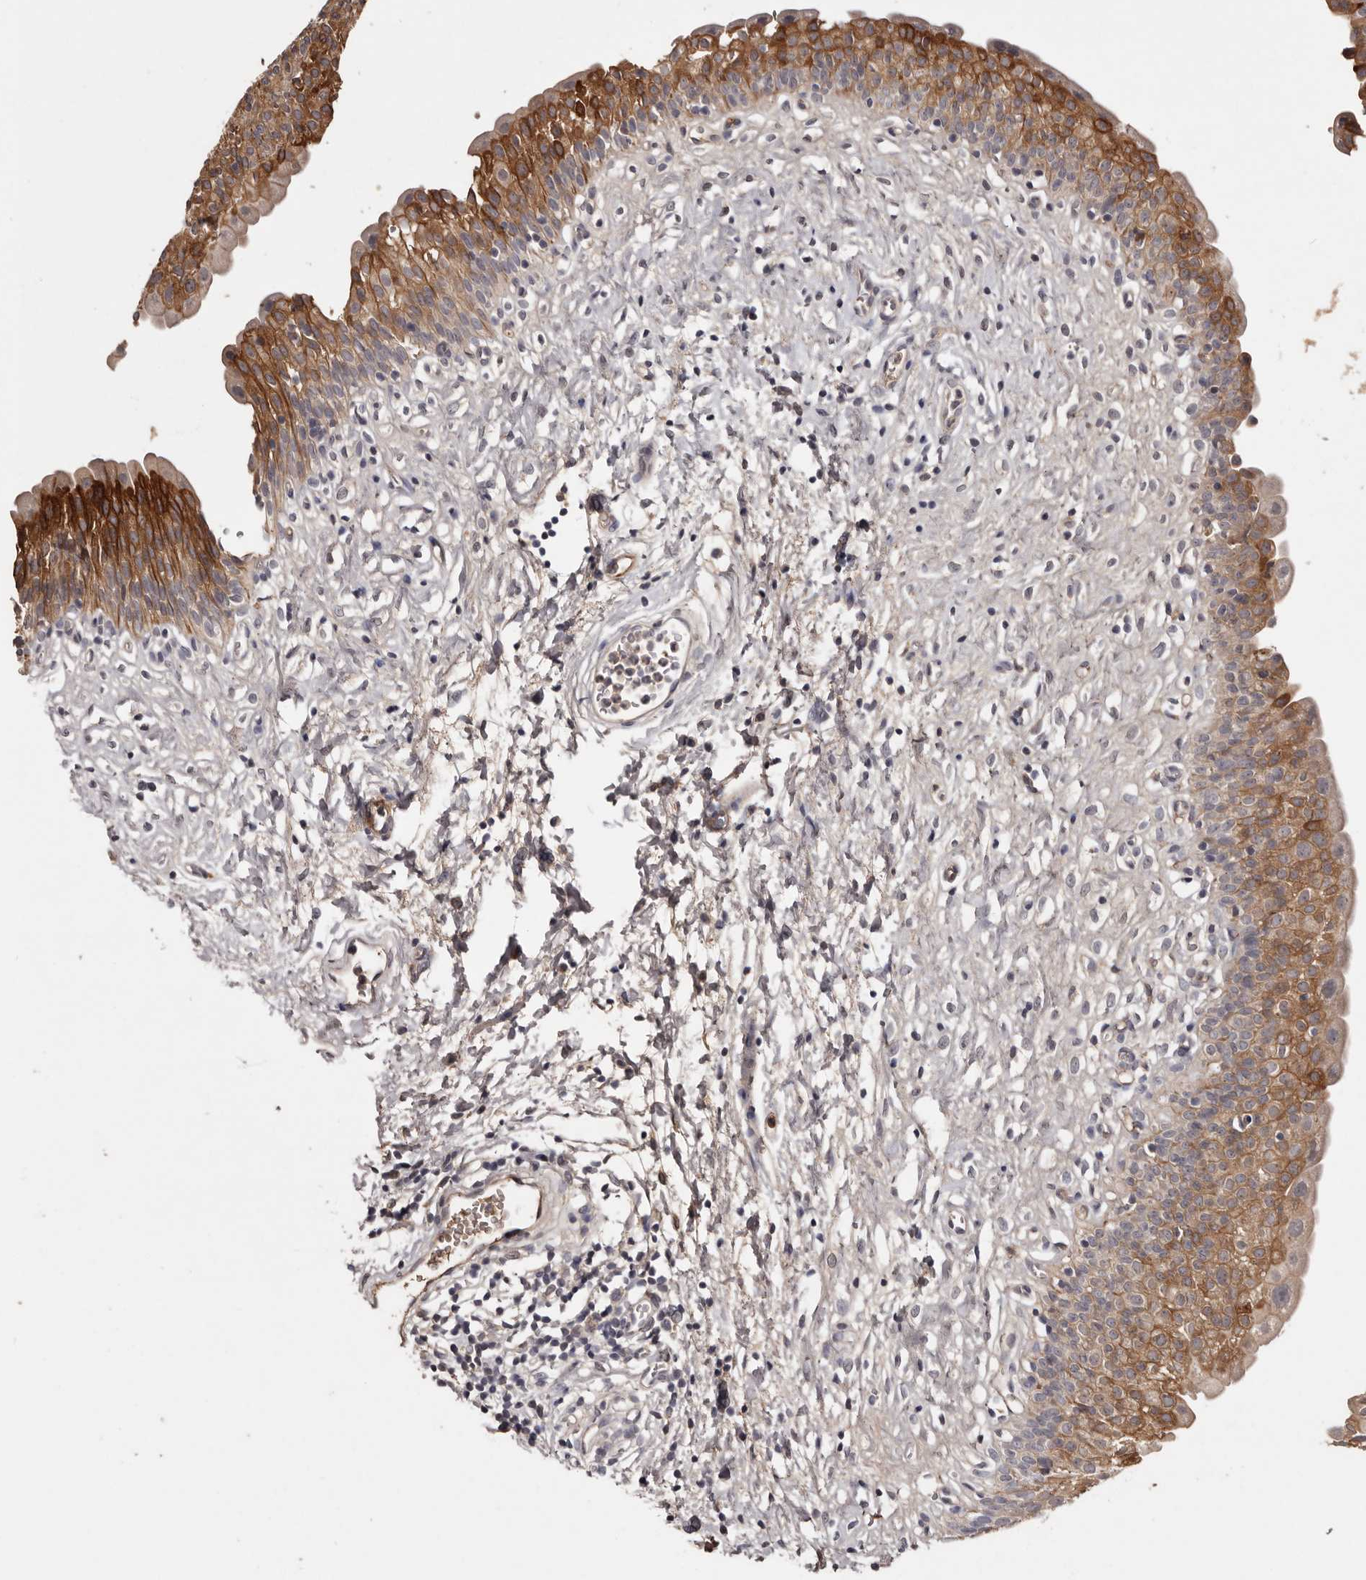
{"staining": {"intensity": "moderate", "quantity": "25%-75%", "location": "cytoplasmic/membranous"}, "tissue": "urinary bladder", "cell_type": "Urothelial cells", "image_type": "normal", "snomed": [{"axis": "morphology", "description": "Normal tissue, NOS"}, {"axis": "topography", "description": "Urinary bladder"}], "caption": "Approximately 25%-75% of urothelial cells in normal urinary bladder demonstrate moderate cytoplasmic/membranous protein expression as visualized by brown immunohistochemical staining.", "gene": "CYP1B1", "patient": {"sex": "male", "age": 51}}